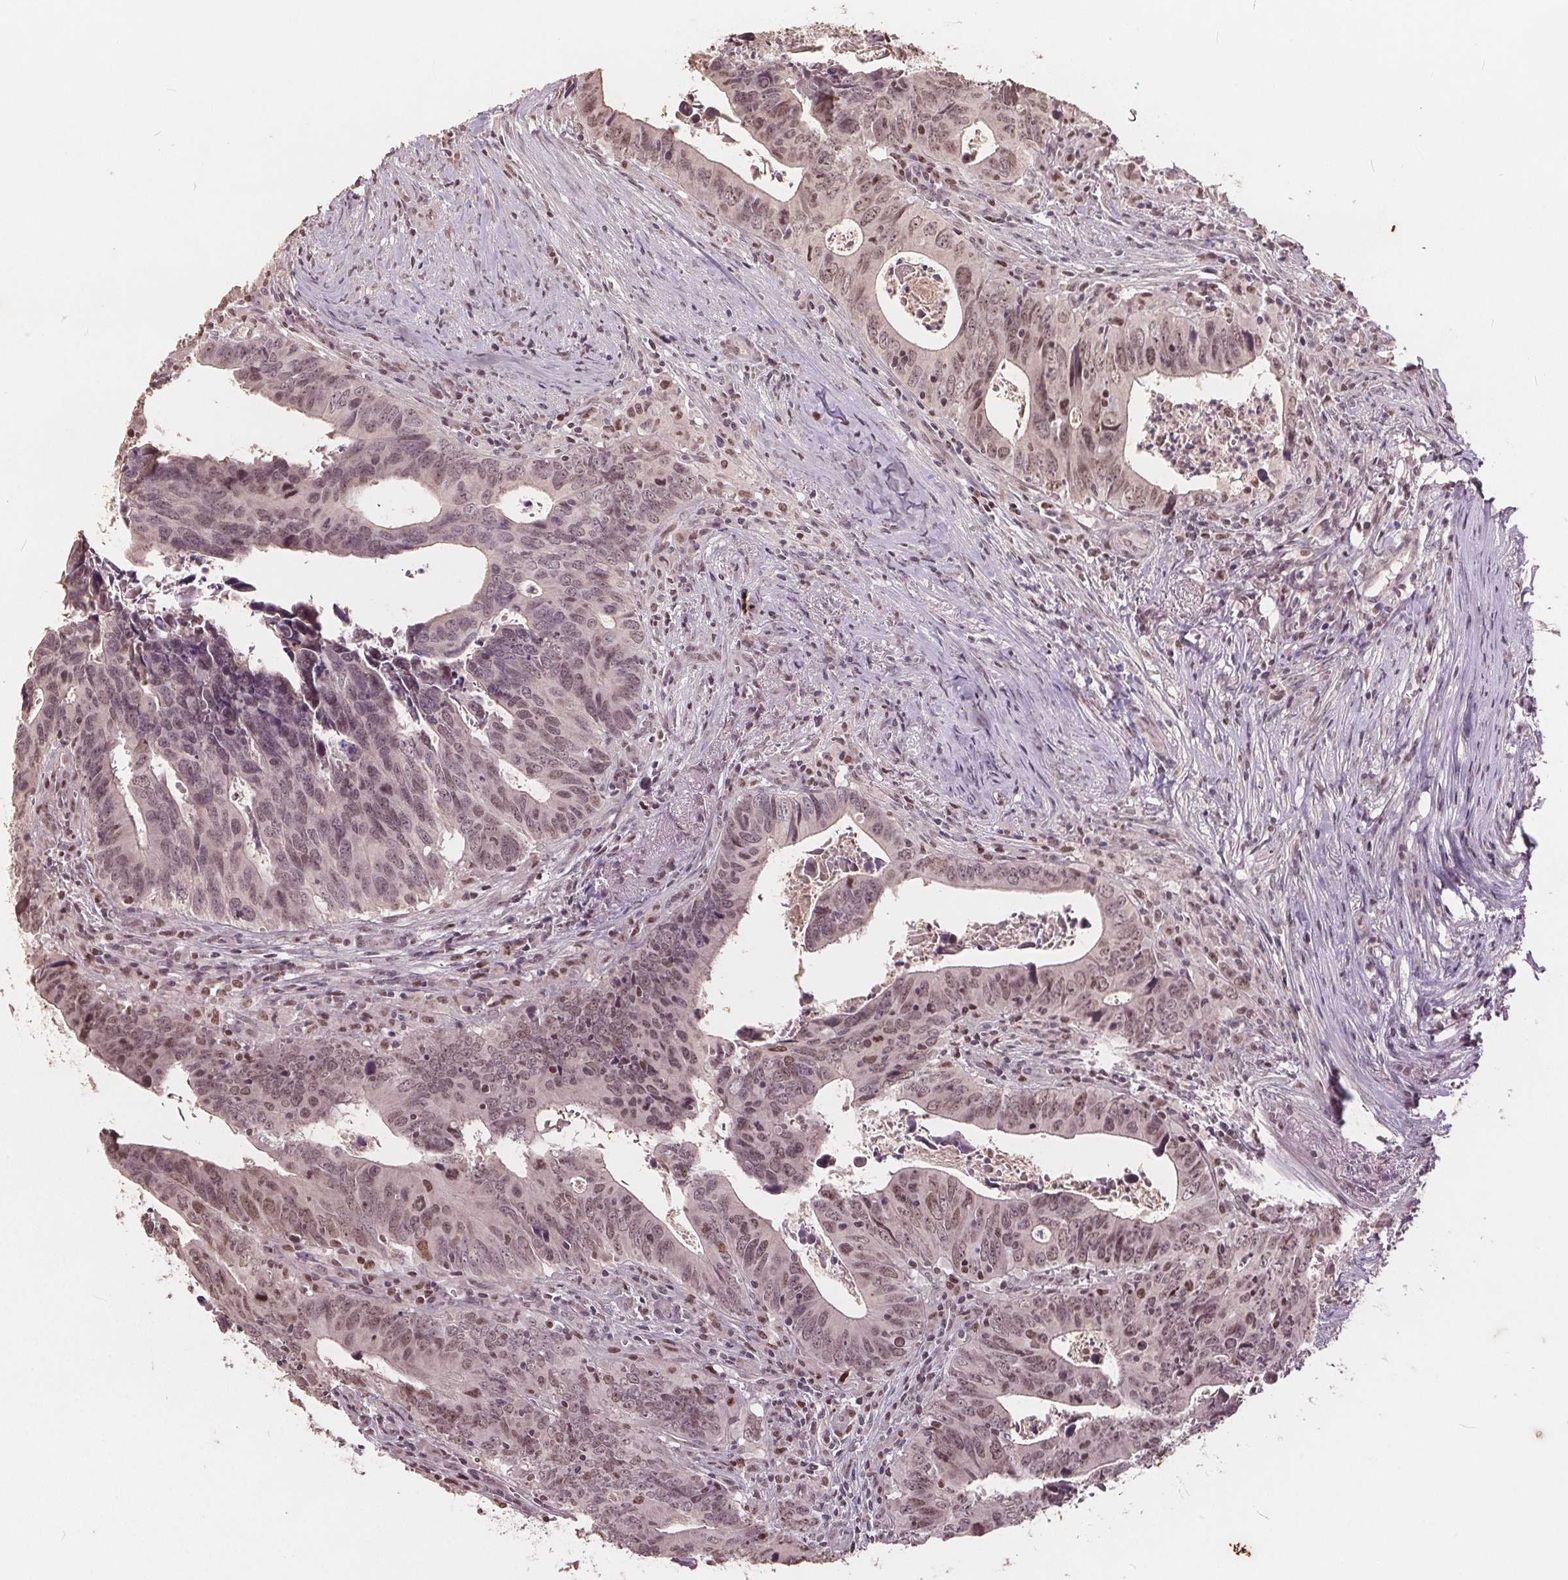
{"staining": {"intensity": "weak", "quantity": ">75%", "location": "nuclear"}, "tissue": "colorectal cancer", "cell_type": "Tumor cells", "image_type": "cancer", "snomed": [{"axis": "morphology", "description": "Adenocarcinoma, NOS"}, {"axis": "topography", "description": "Colon"}], "caption": "Human colorectal cancer (adenocarcinoma) stained for a protein (brown) shows weak nuclear positive staining in approximately >75% of tumor cells.", "gene": "DNMT3B", "patient": {"sex": "female", "age": 82}}